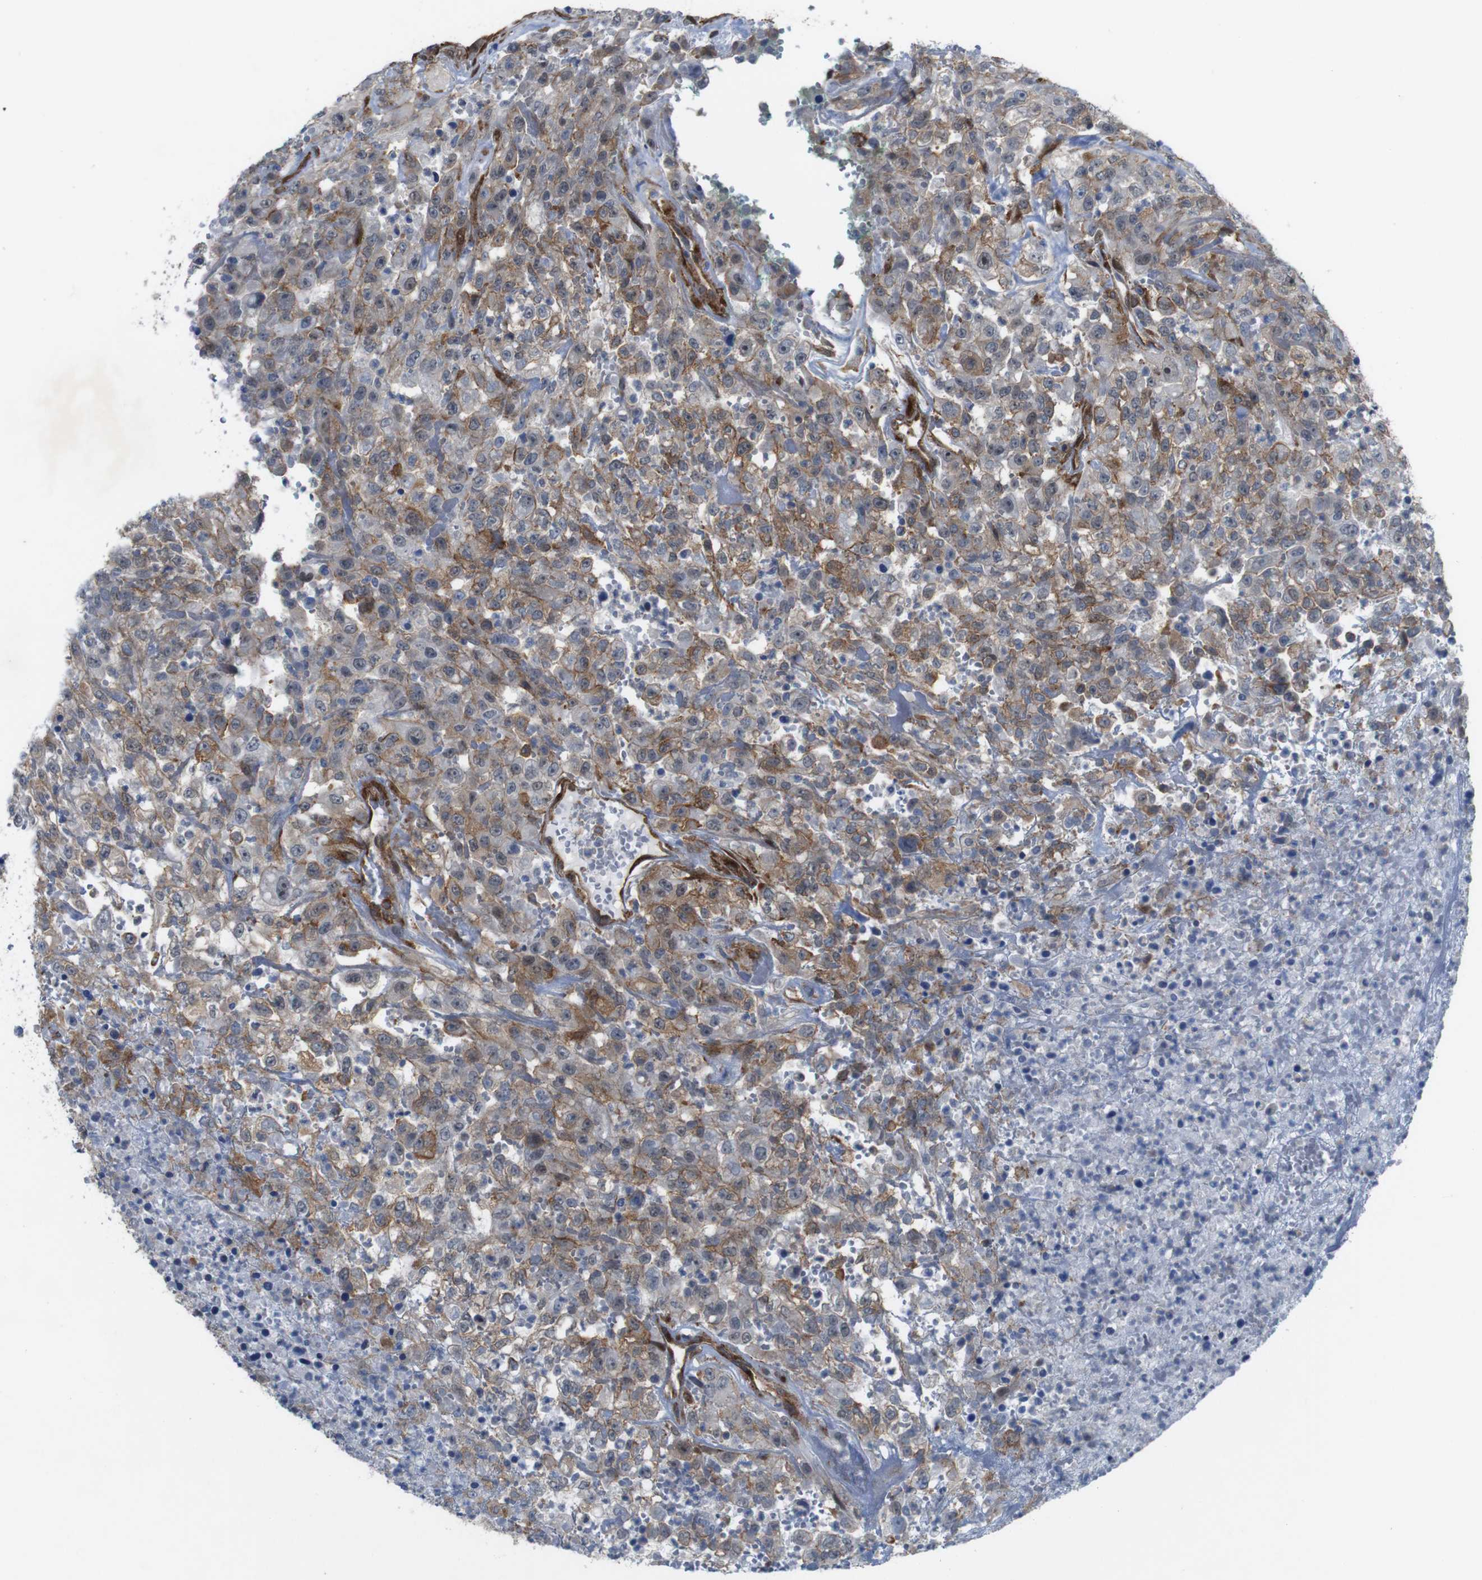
{"staining": {"intensity": "moderate", "quantity": ">75%", "location": "cytoplasmic/membranous"}, "tissue": "urothelial cancer", "cell_type": "Tumor cells", "image_type": "cancer", "snomed": [{"axis": "morphology", "description": "Urothelial carcinoma, High grade"}, {"axis": "topography", "description": "Urinary bladder"}], "caption": "Urothelial cancer tissue shows moderate cytoplasmic/membranous staining in about >75% of tumor cells, visualized by immunohistochemistry.", "gene": "PTGER4", "patient": {"sex": "male", "age": 46}}